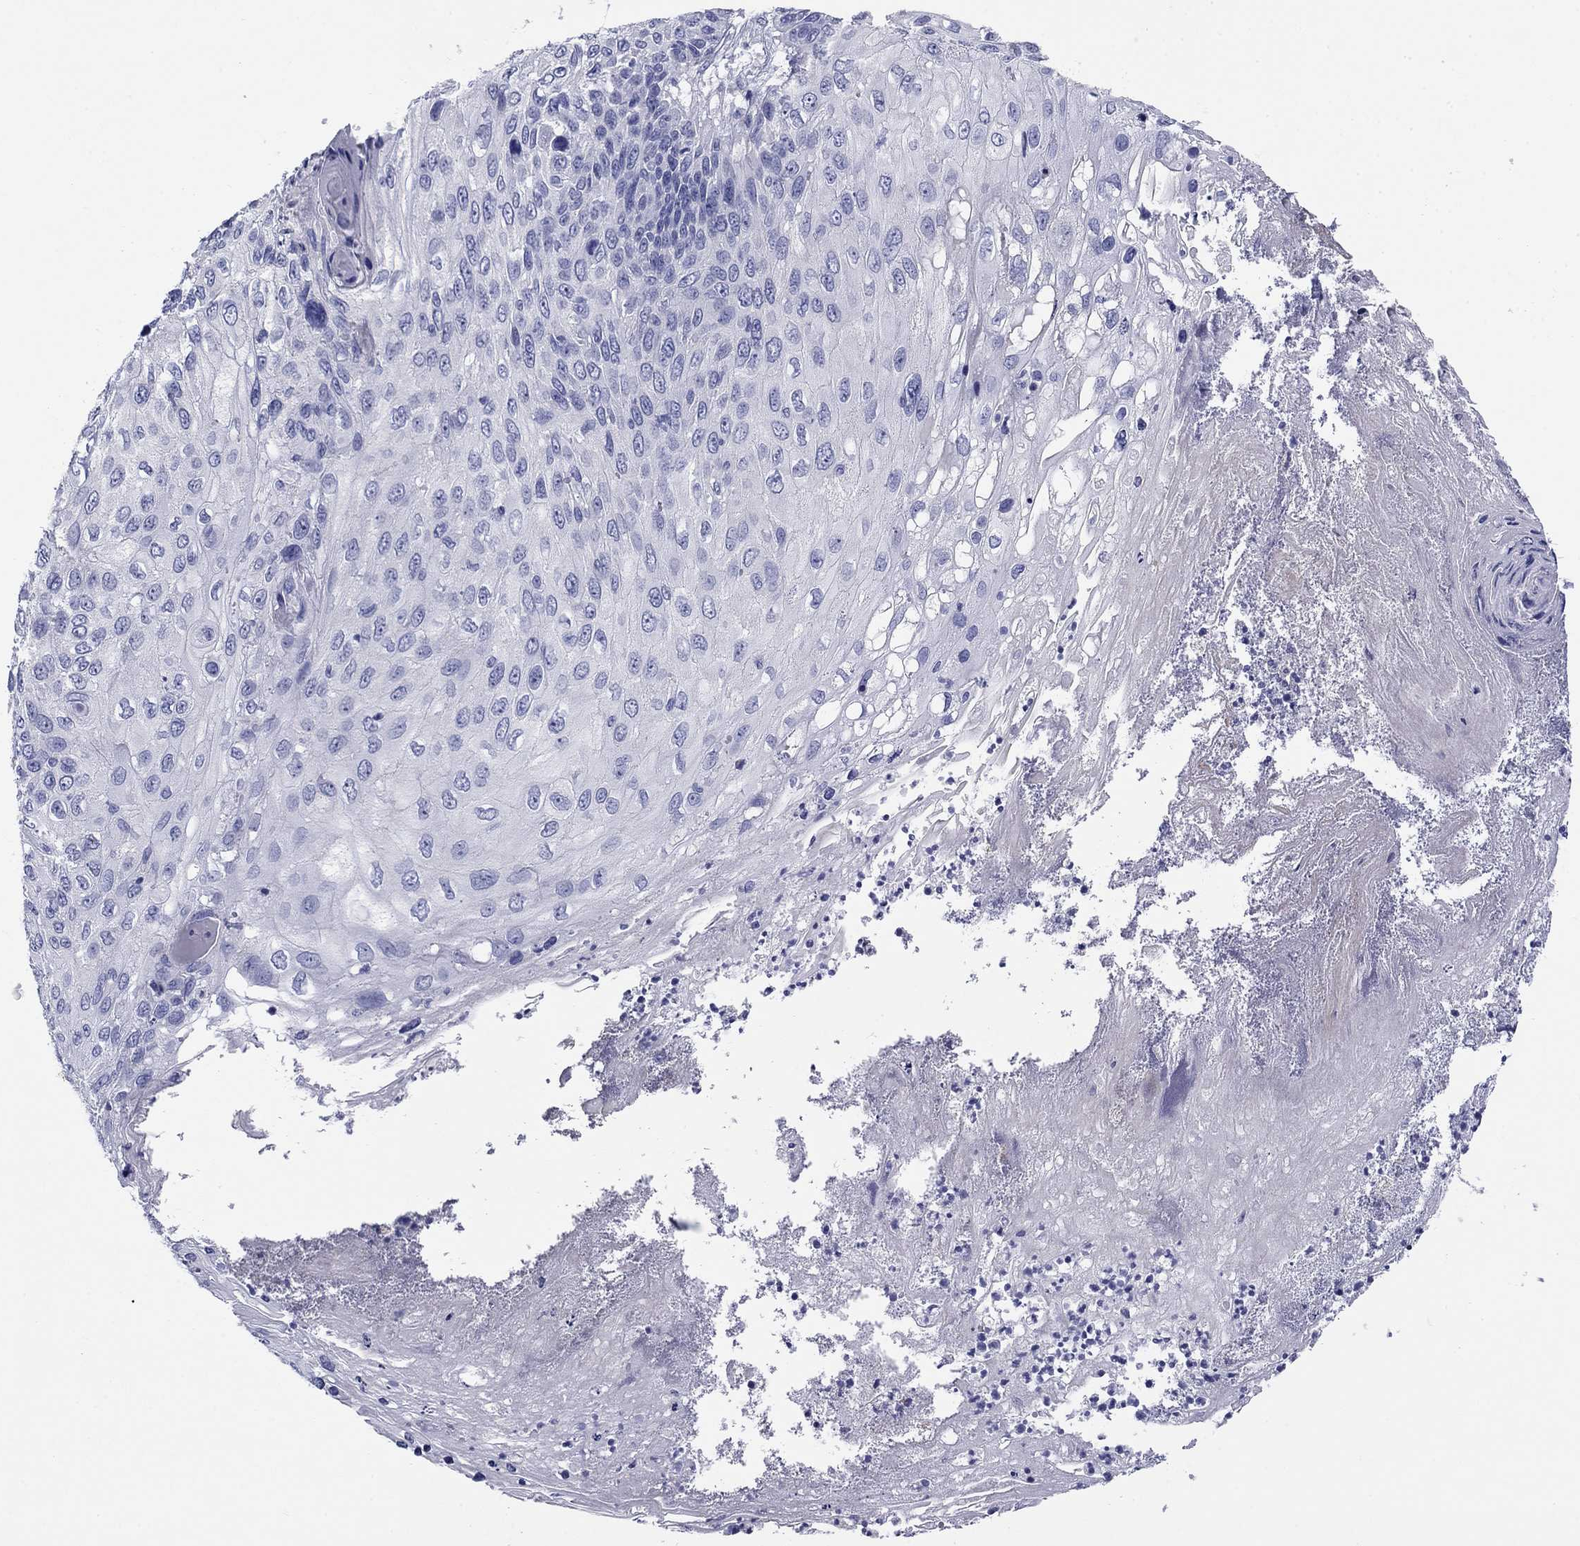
{"staining": {"intensity": "negative", "quantity": "none", "location": "none"}, "tissue": "skin cancer", "cell_type": "Tumor cells", "image_type": "cancer", "snomed": [{"axis": "morphology", "description": "Squamous cell carcinoma, NOS"}, {"axis": "topography", "description": "Skin"}], "caption": "Histopathology image shows no protein positivity in tumor cells of skin cancer (squamous cell carcinoma) tissue. The staining was performed using DAB (3,3'-diaminobenzidine) to visualize the protein expression in brown, while the nuclei were stained in blue with hematoxylin (Magnification: 20x).", "gene": "PRKCG", "patient": {"sex": "male", "age": 92}}